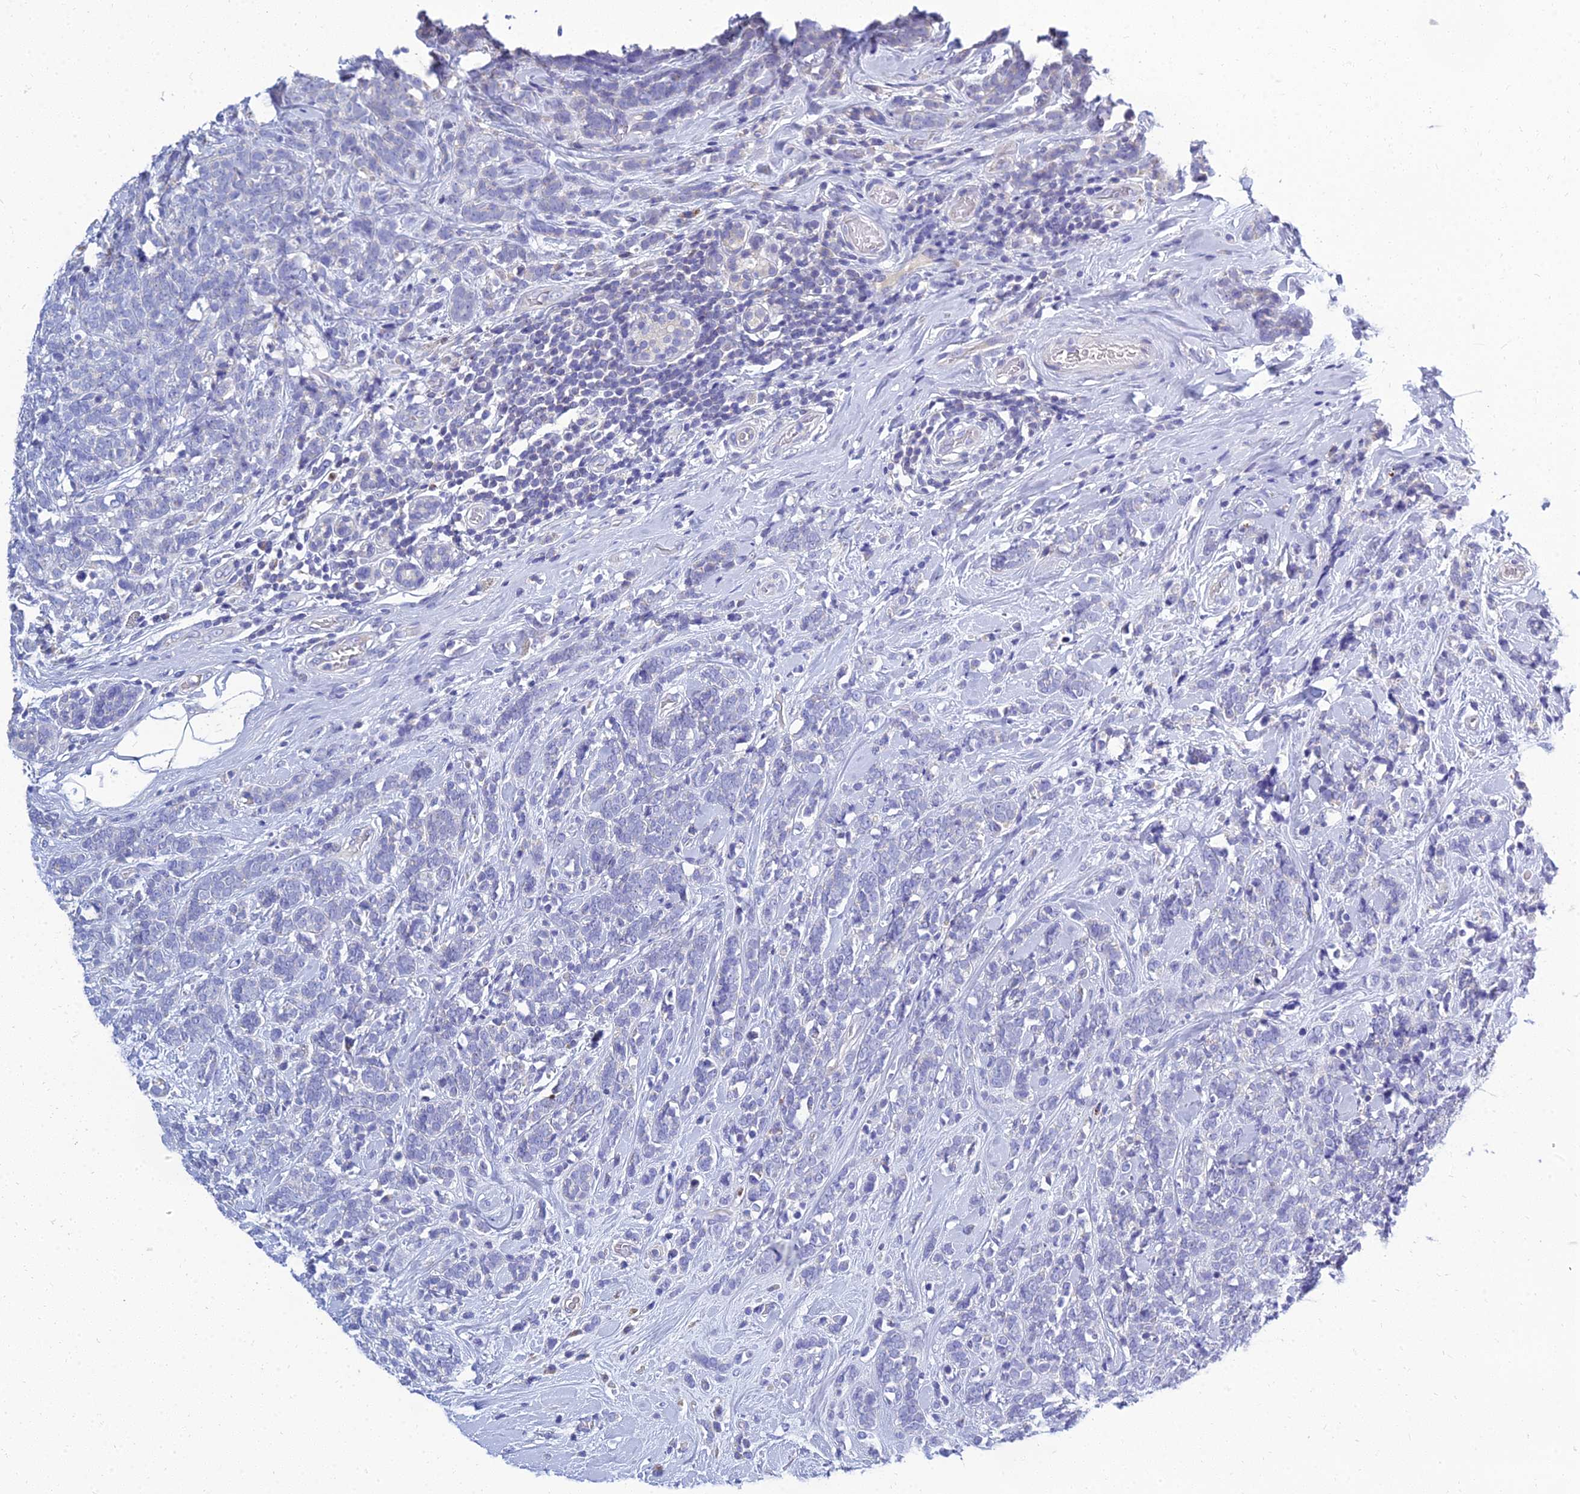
{"staining": {"intensity": "negative", "quantity": "none", "location": "none"}, "tissue": "breast cancer", "cell_type": "Tumor cells", "image_type": "cancer", "snomed": [{"axis": "morphology", "description": "Lobular carcinoma"}, {"axis": "topography", "description": "Breast"}], "caption": "Tumor cells are negative for protein expression in human lobular carcinoma (breast).", "gene": "NPY", "patient": {"sex": "female", "age": 58}}